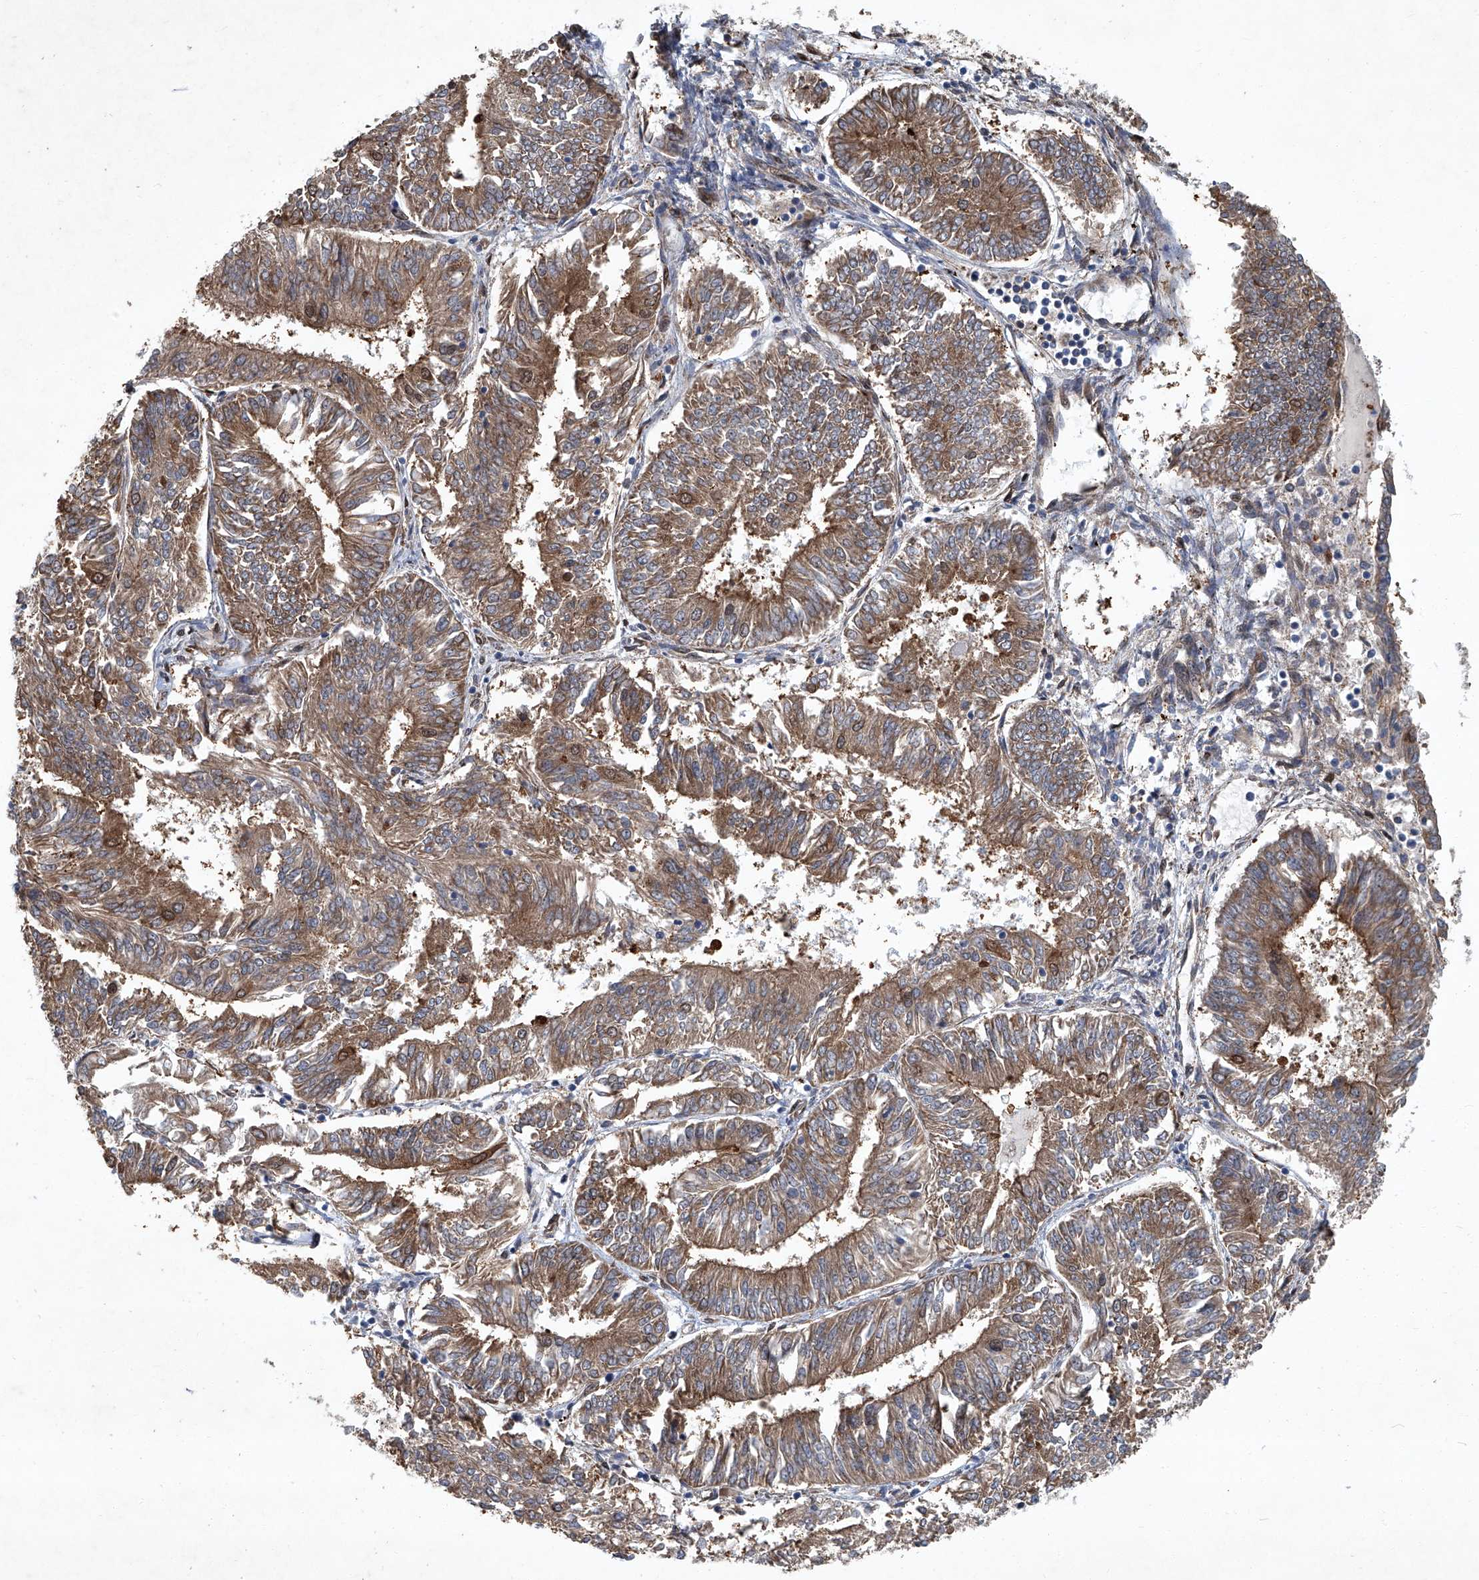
{"staining": {"intensity": "moderate", "quantity": ">75%", "location": "cytoplasmic/membranous"}, "tissue": "endometrial cancer", "cell_type": "Tumor cells", "image_type": "cancer", "snomed": [{"axis": "morphology", "description": "Adenocarcinoma, NOS"}, {"axis": "topography", "description": "Endometrium"}], "caption": "Immunohistochemistry of adenocarcinoma (endometrial) exhibits medium levels of moderate cytoplasmic/membranous staining in about >75% of tumor cells.", "gene": "GPR132", "patient": {"sex": "female", "age": 58}}